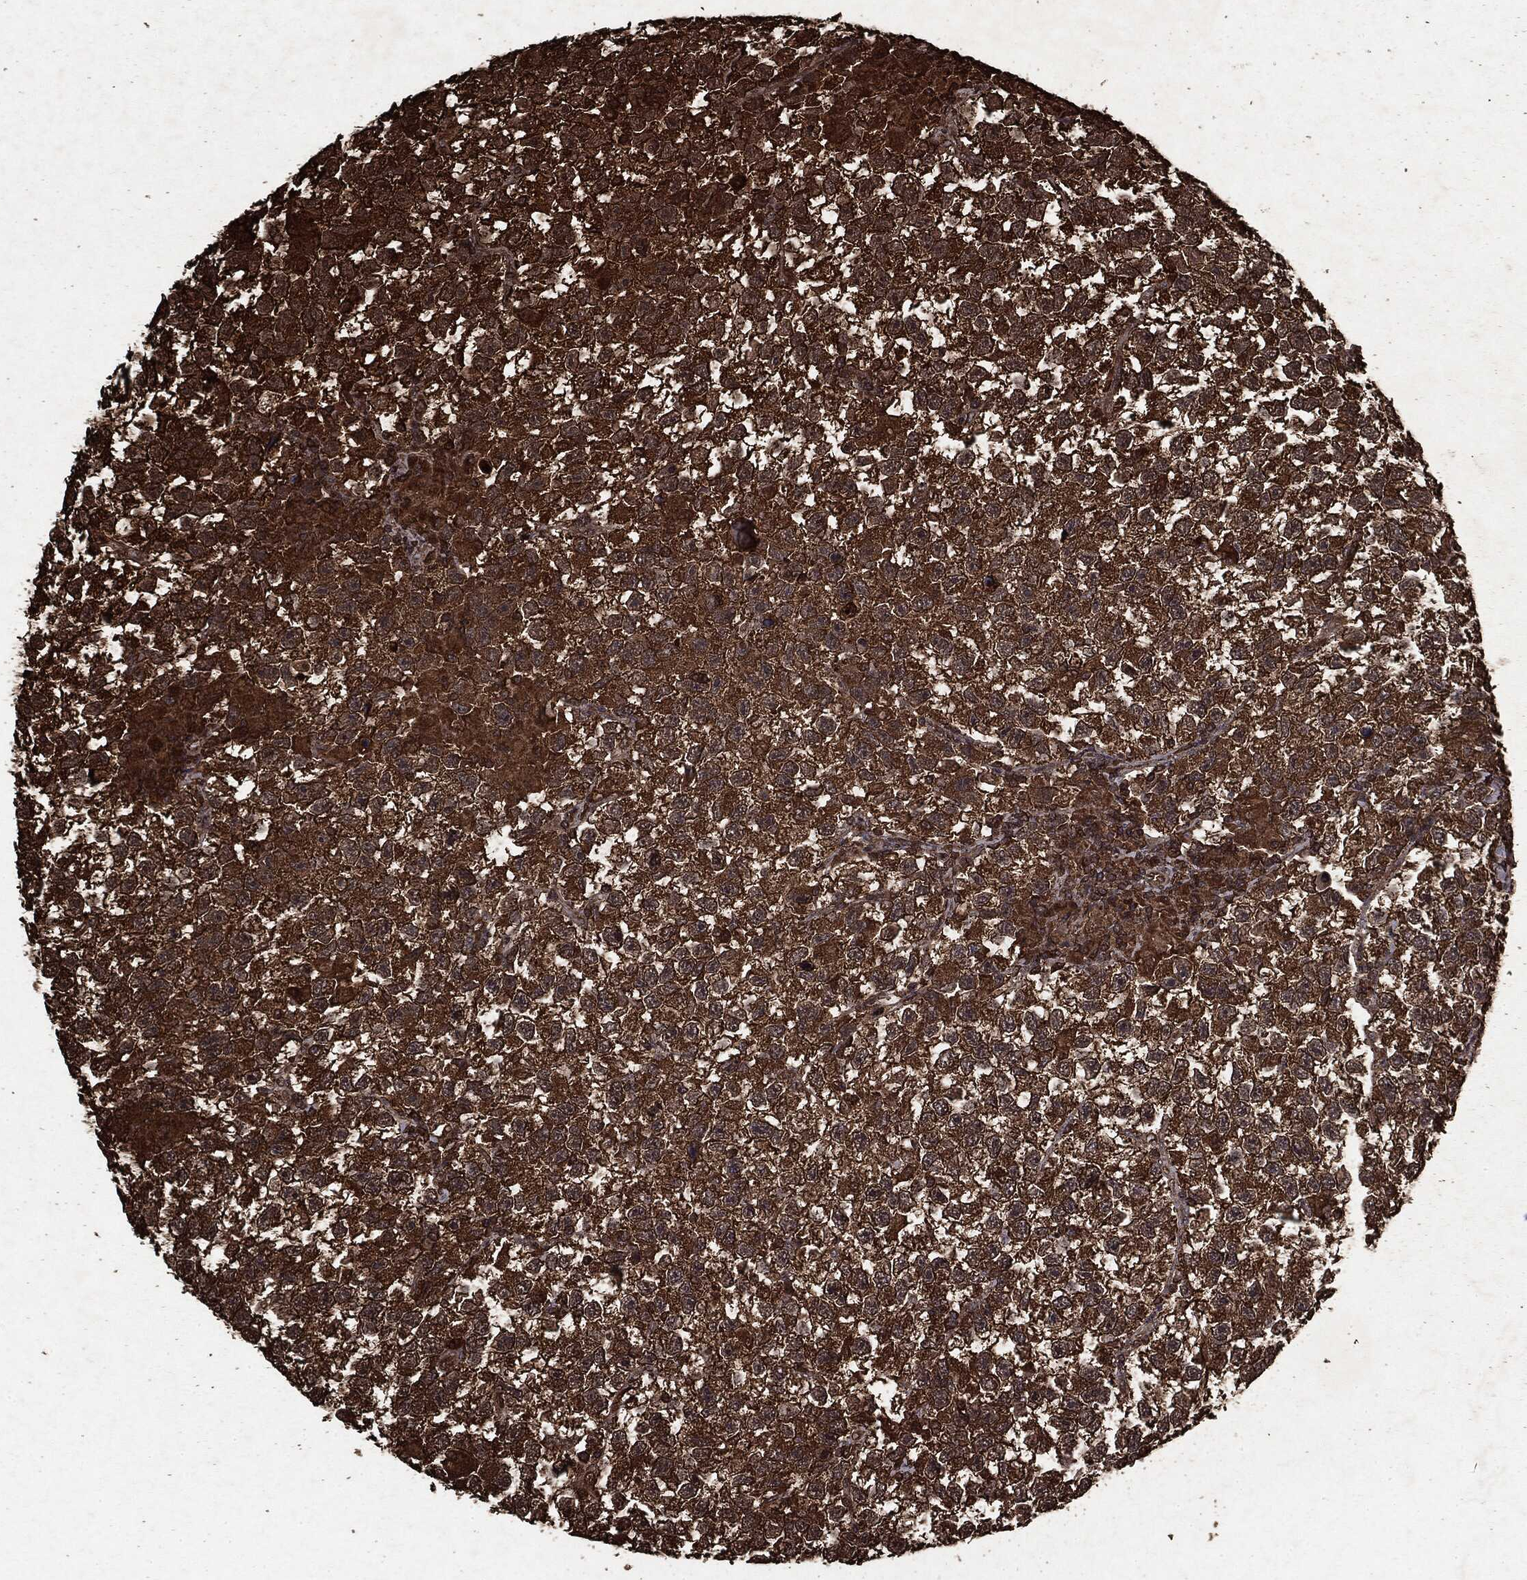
{"staining": {"intensity": "strong", "quantity": ">75%", "location": "cytoplasmic/membranous"}, "tissue": "testis cancer", "cell_type": "Tumor cells", "image_type": "cancer", "snomed": [{"axis": "morphology", "description": "Seminoma, NOS"}, {"axis": "topography", "description": "Testis"}], "caption": "Tumor cells display high levels of strong cytoplasmic/membranous positivity in approximately >75% of cells in testis cancer (seminoma).", "gene": "ARAF", "patient": {"sex": "male", "age": 26}}